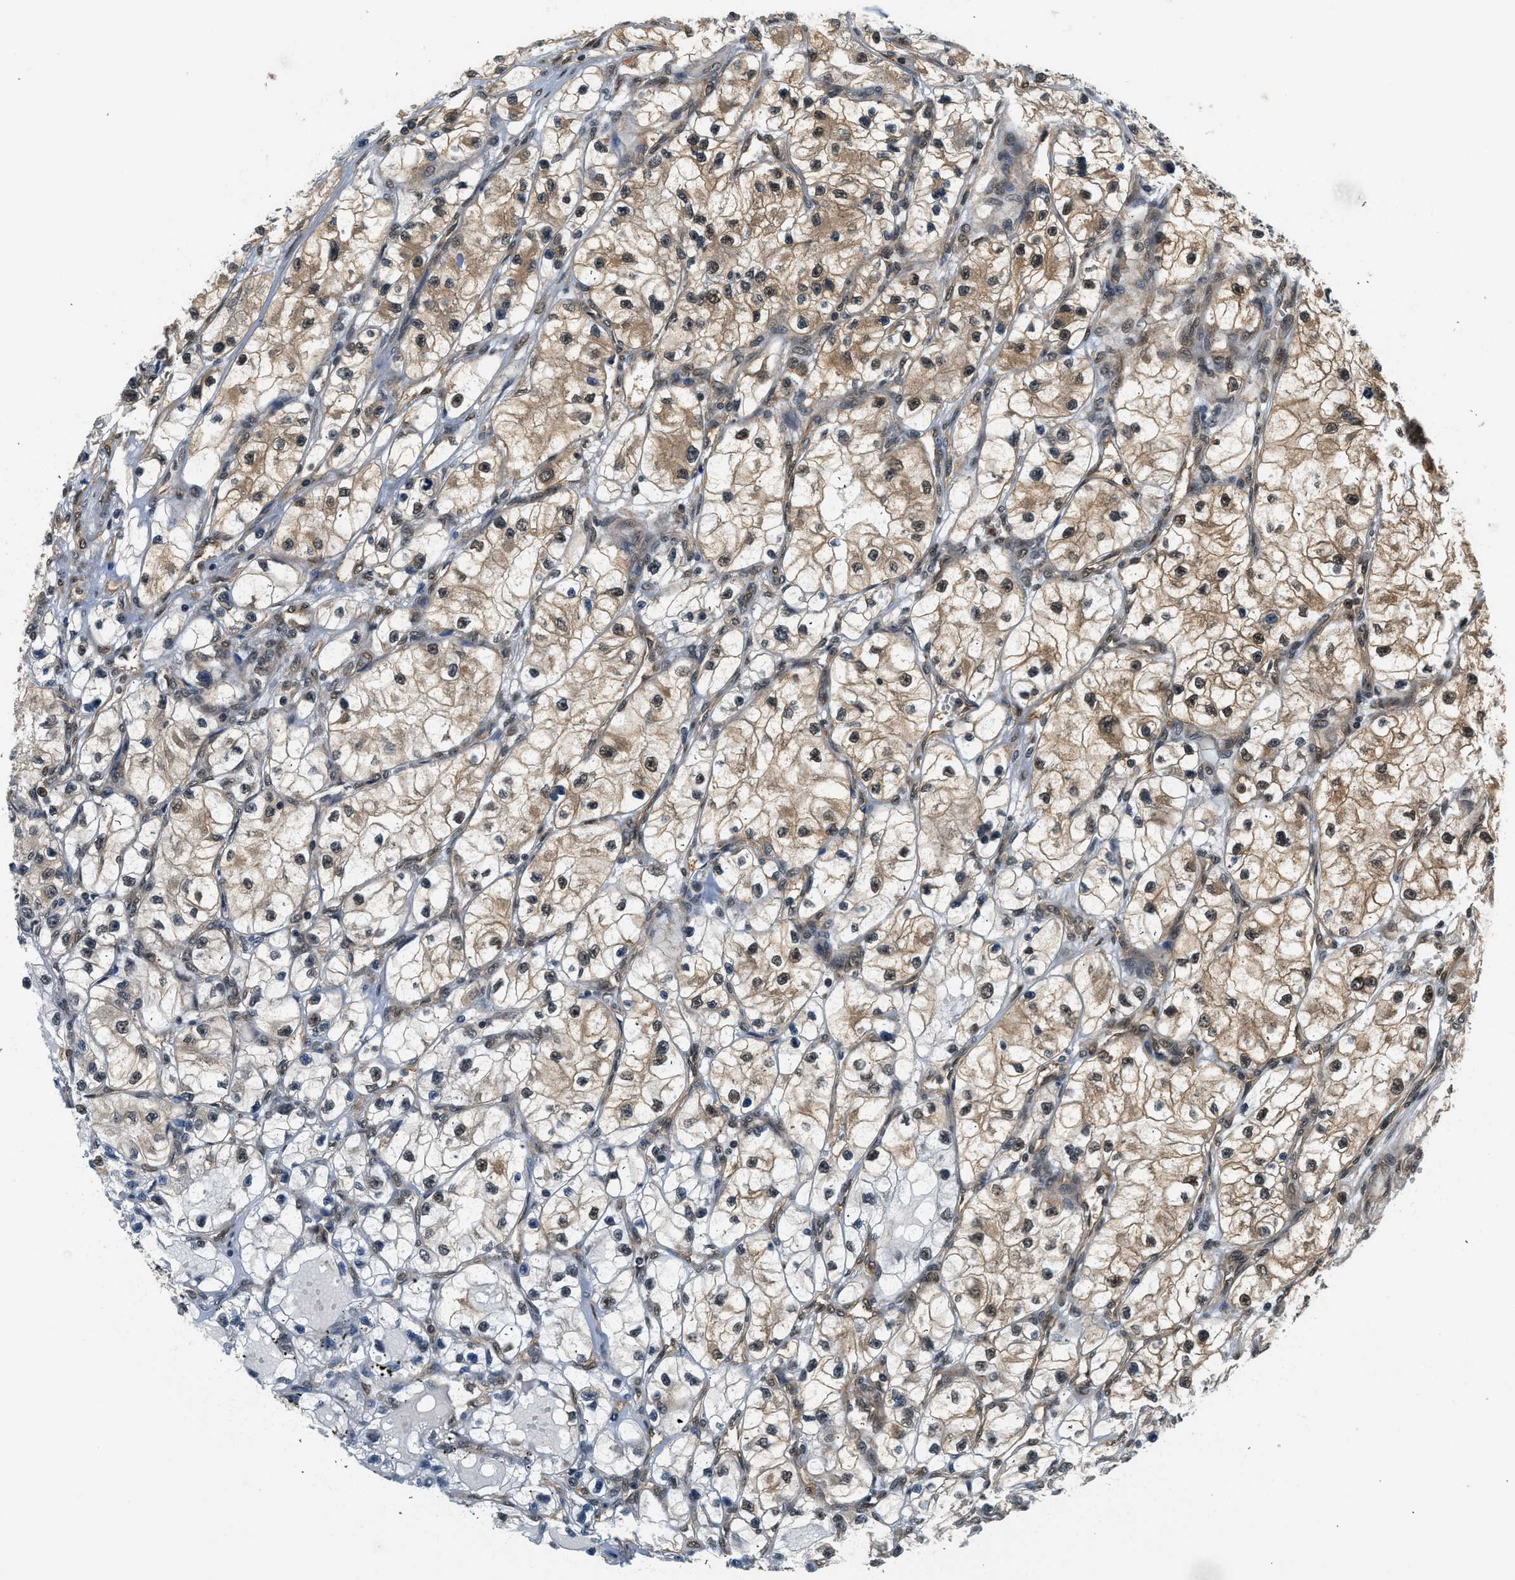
{"staining": {"intensity": "moderate", "quantity": "25%-75%", "location": "cytoplasmic/membranous"}, "tissue": "renal cancer", "cell_type": "Tumor cells", "image_type": "cancer", "snomed": [{"axis": "morphology", "description": "Adenocarcinoma, NOS"}, {"axis": "topography", "description": "Kidney"}], "caption": "Approximately 25%-75% of tumor cells in human renal adenocarcinoma reveal moderate cytoplasmic/membranous protein expression as visualized by brown immunohistochemical staining.", "gene": "PSMD3", "patient": {"sex": "female", "age": 57}}